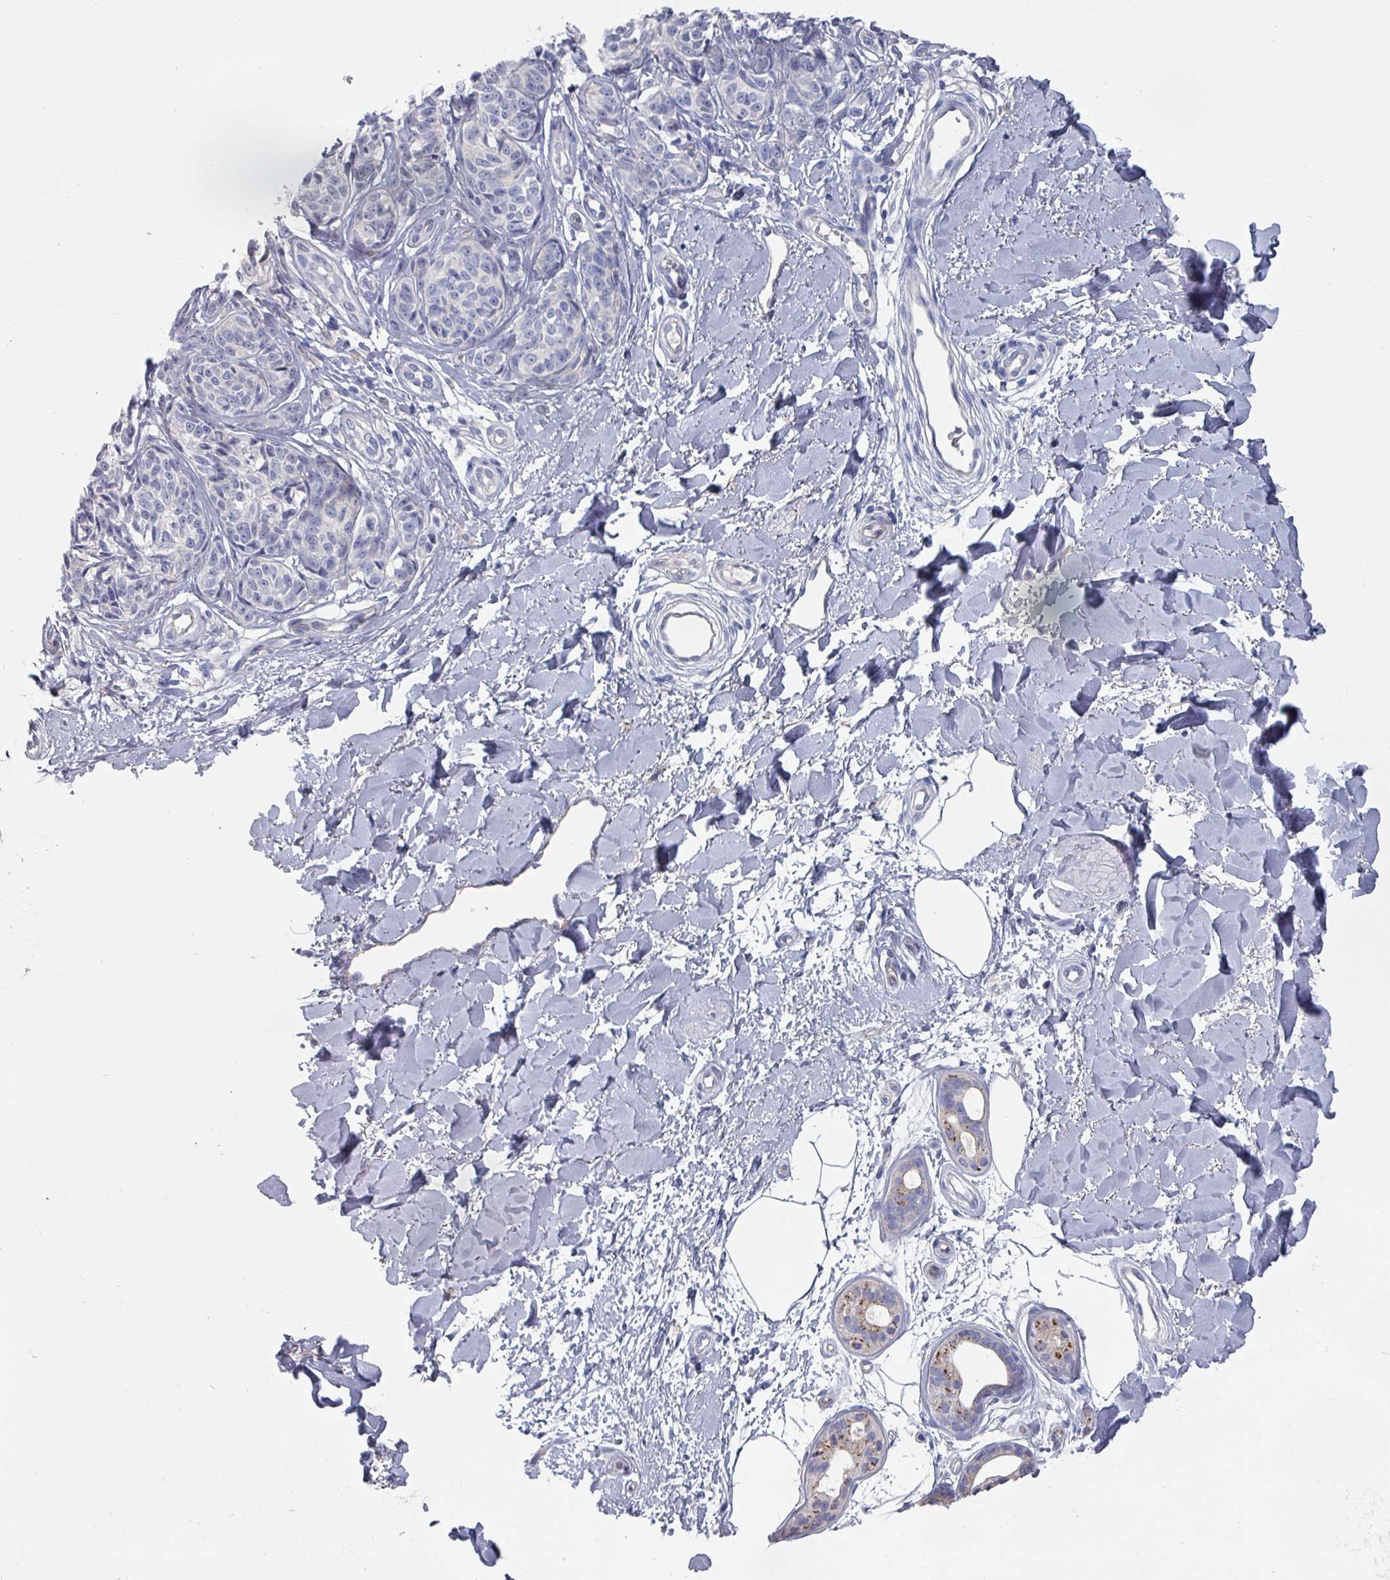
{"staining": {"intensity": "negative", "quantity": "none", "location": "none"}, "tissue": "melanoma", "cell_type": "Tumor cells", "image_type": "cancer", "snomed": [{"axis": "morphology", "description": "Malignant melanoma, NOS"}, {"axis": "topography", "description": "Skin"}], "caption": "DAB (3,3'-diaminobenzidine) immunohistochemical staining of human malignant melanoma shows no significant expression in tumor cells.", "gene": "EFL1", "patient": {"sex": "female", "age": 37}}